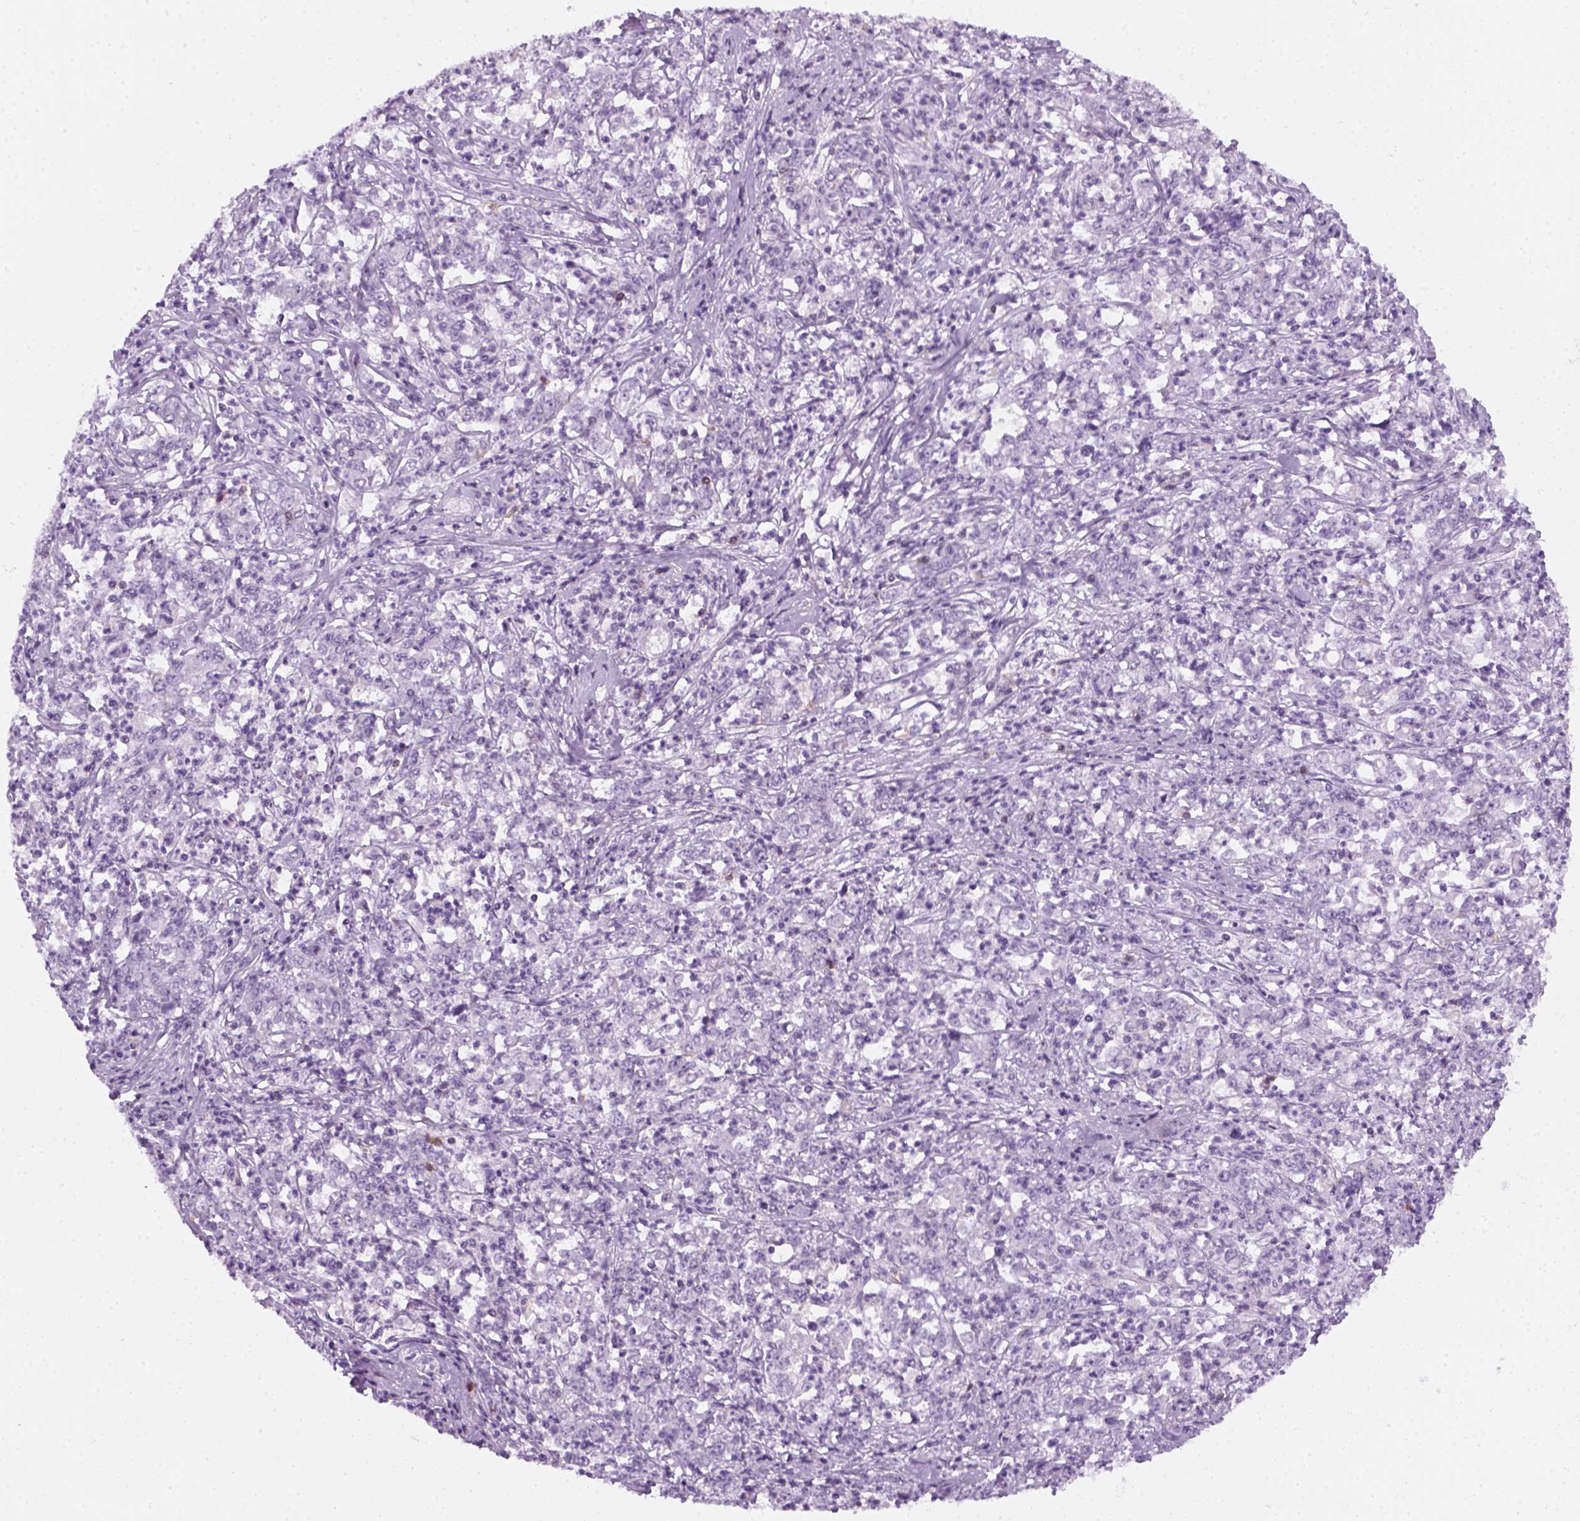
{"staining": {"intensity": "negative", "quantity": "none", "location": "none"}, "tissue": "stomach cancer", "cell_type": "Tumor cells", "image_type": "cancer", "snomed": [{"axis": "morphology", "description": "Adenocarcinoma, NOS"}, {"axis": "topography", "description": "Stomach, lower"}], "caption": "IHC histopathology image of neoplastic tissue: stomach adenocarcinoma stained with DAB demonstrates no significant protein staining in tumor cells.", "gene": "AQP3", "patient": {"sex": "female", "age": 71}}